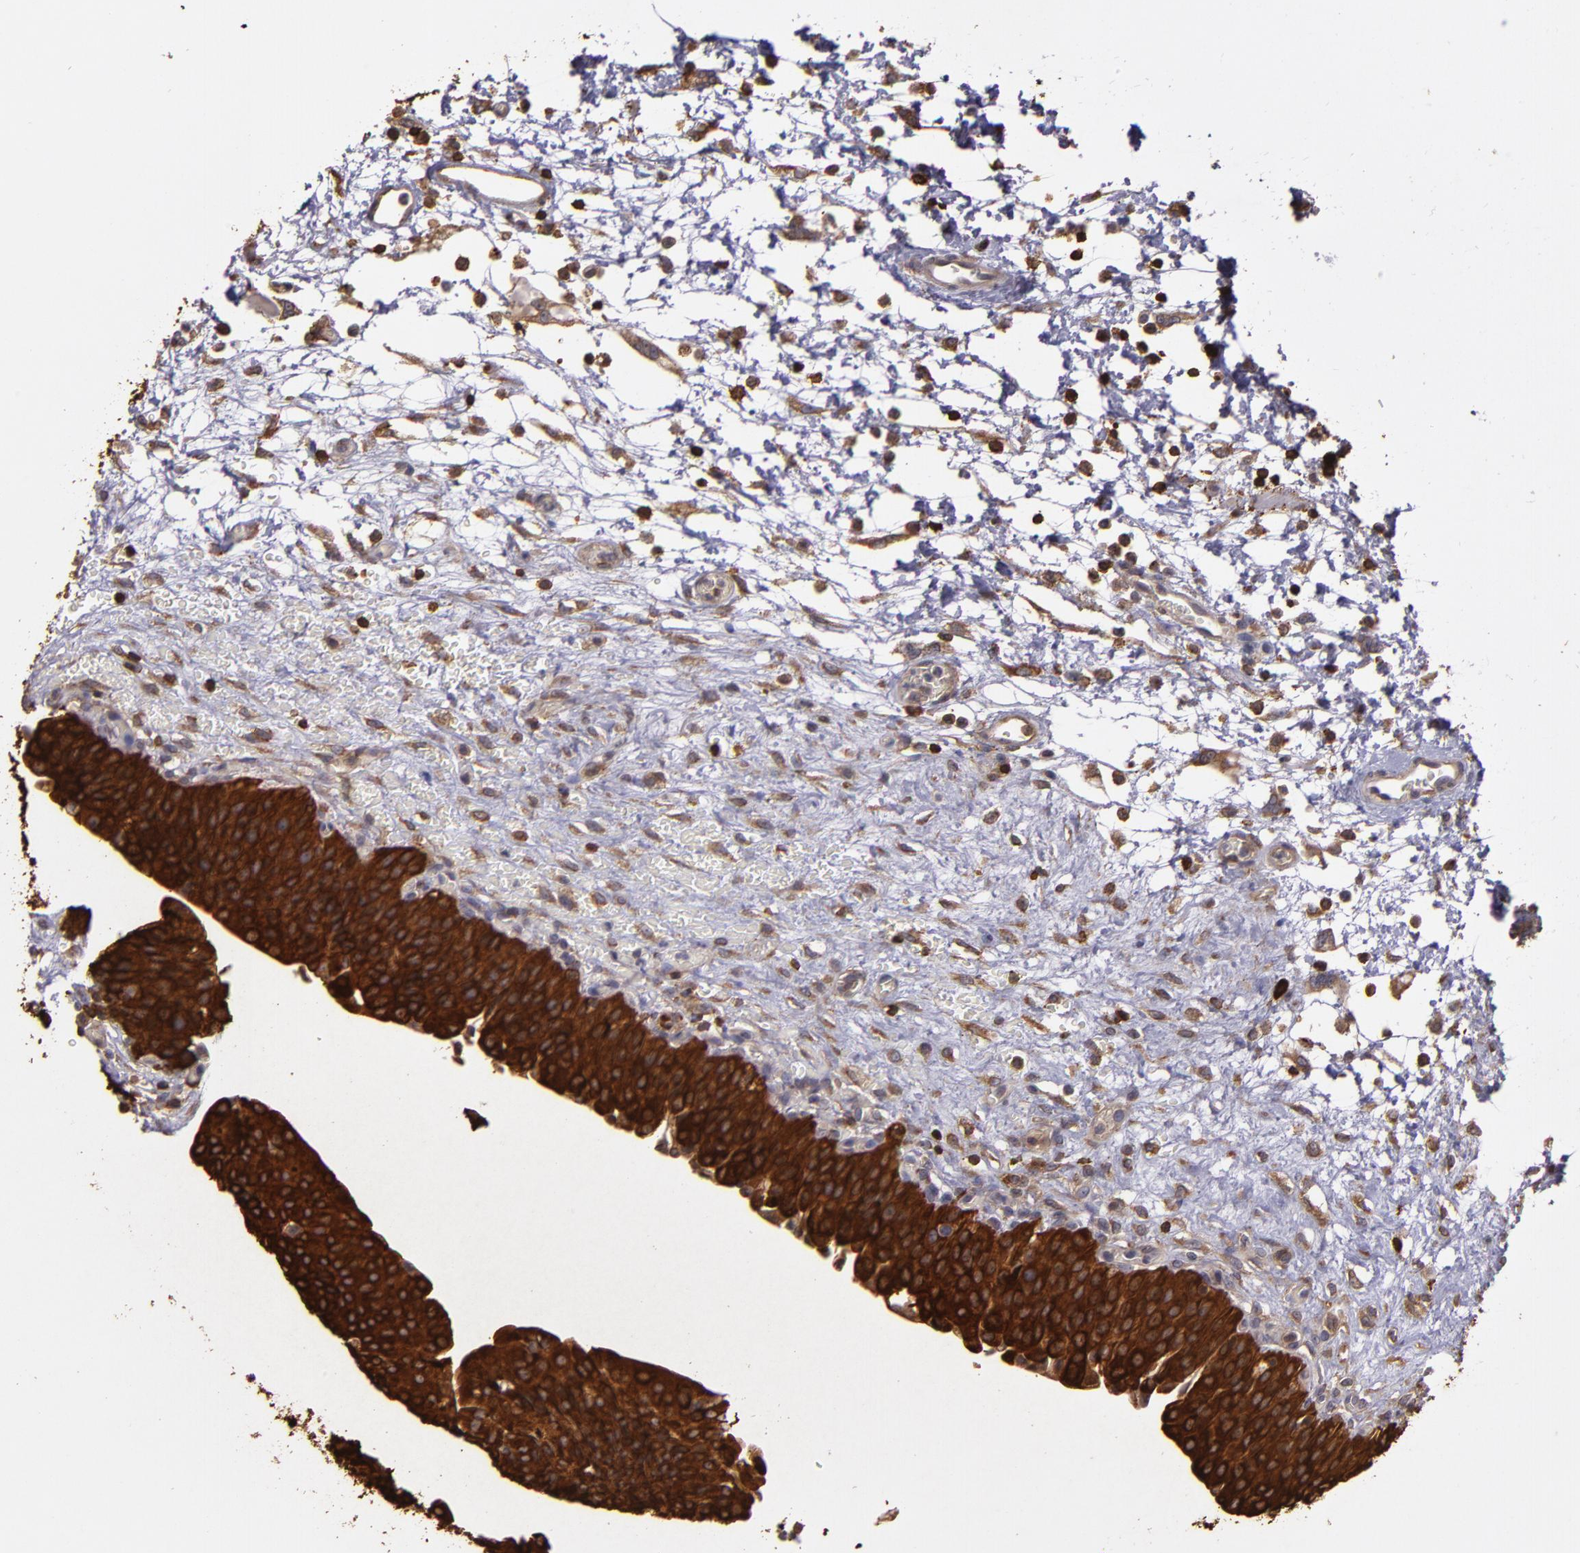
{"staining": {"intensity": "strong", "quantity": ">75%", "location": "cytoplasmic/membranous"}, "tissue": "urinary bladder", "cell_type": "Urothelial cells", "image_type": "normal", "snomed": [{"axis": "morphology", "description": "Normal tissue, NOS"}, {"axis": "topography", "description": "Smooth muscle"}, {"axis": "topography", "description": "Urinary bladder"}], "caption": "The photomicrograph displays immunohistochemical staining of benign urinary bladder. There is strong cytoplasmic/membranous expression is identified in about >75% of urothelial cells.", "gene": "SLC9A3R1", "patient": {"sex": "male", "age": 35}}